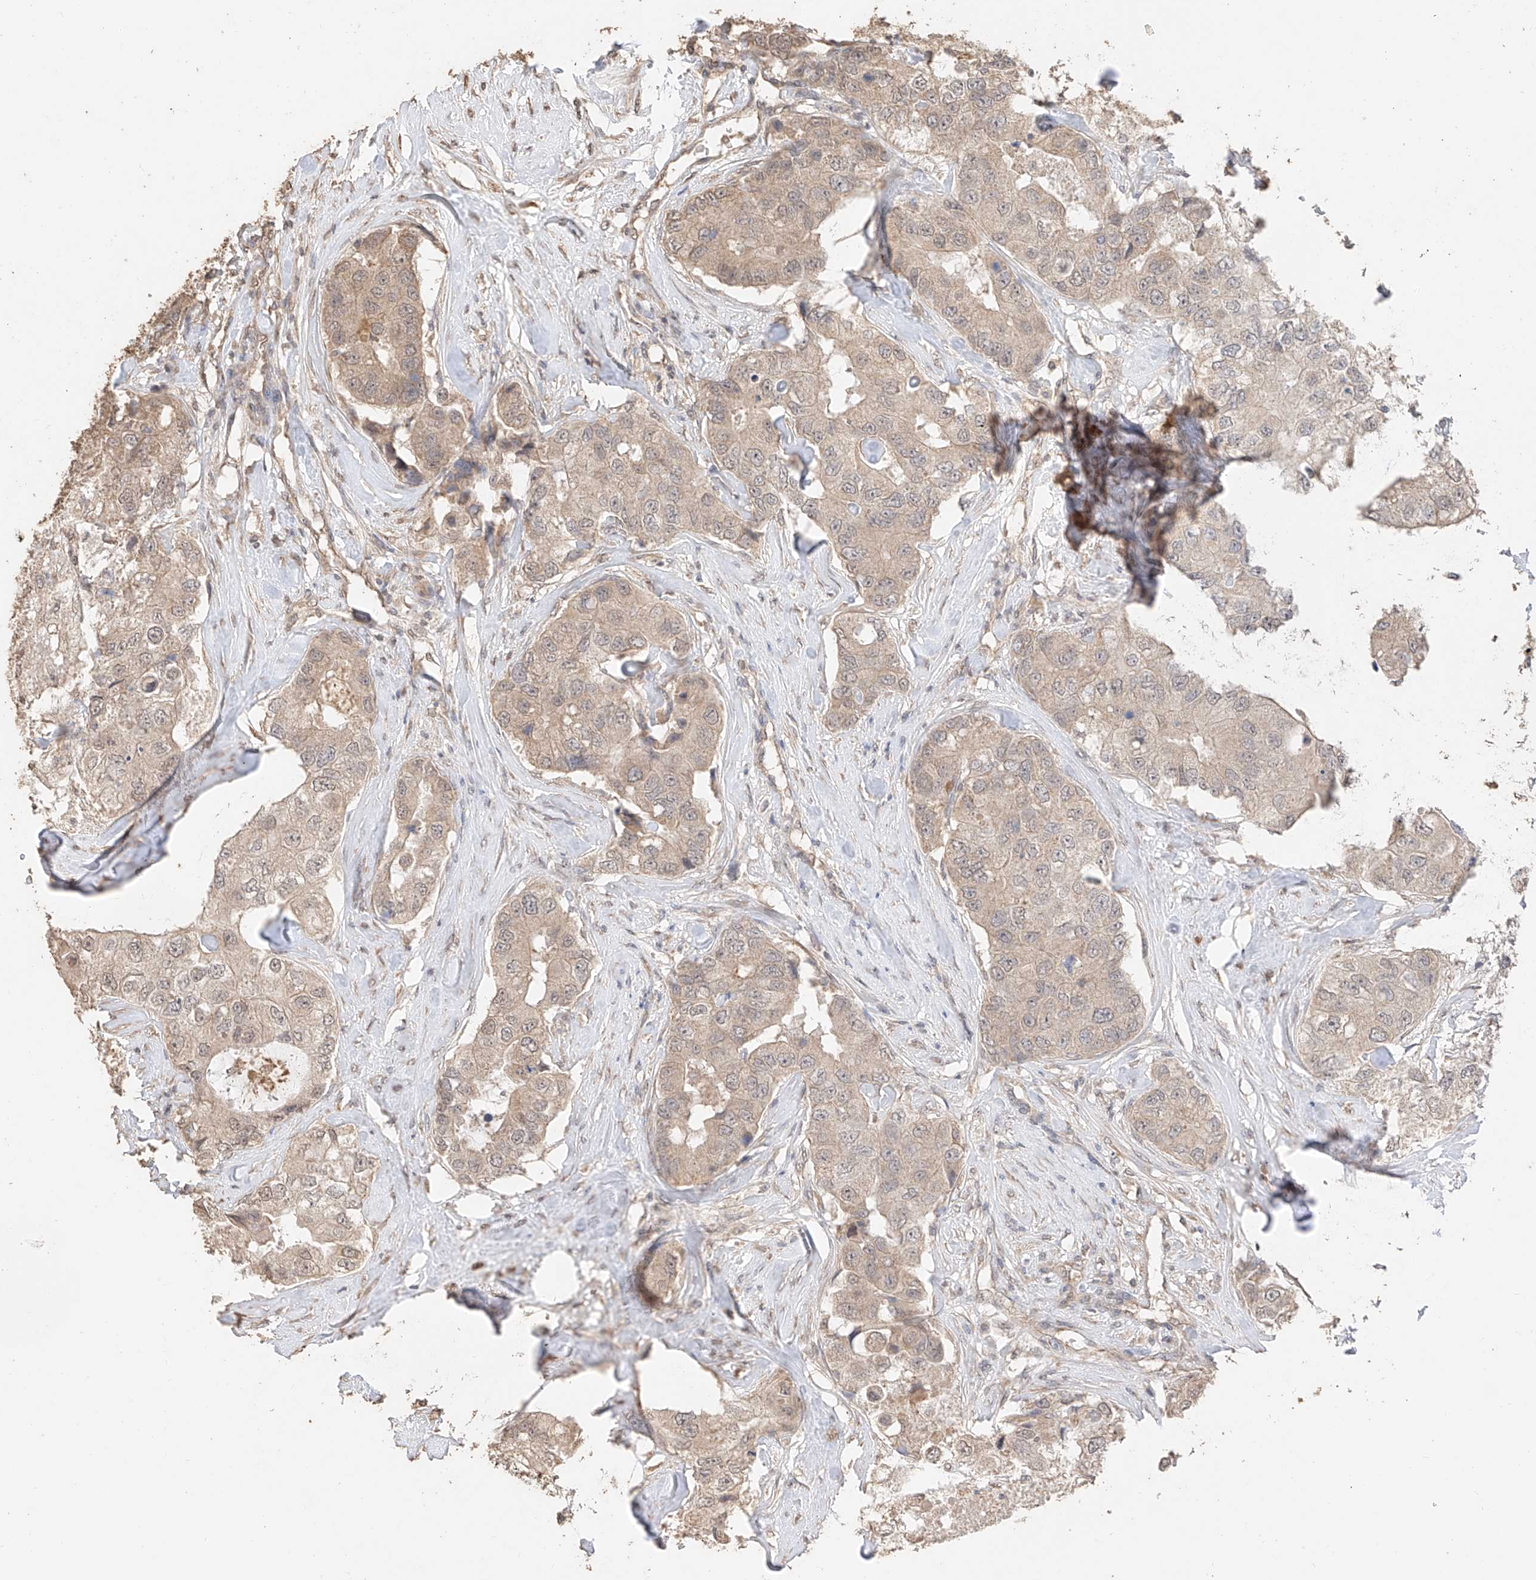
{"staining": {"intensity": "weak", "quantity": ">75%", "location": "cytoplasmic/membranous"}, "tissue": "breast cancer", "cell_type": "Tumor cells", "image_type": "cancer", "snomed": [{"axis": "morphology", "description": "Duct carcinoma"}, {"axis": "topography", "description": "Breast"}], "caption": "A high-resolution histopathology image shows IHC staining of breast cancer (intraductal carcinoma), which displays weak cytoplasmic/membranous expression in about >75% of tumor cells.", "gene": "IL22RA2", "patient": {"sex": "female", "age": 62}}